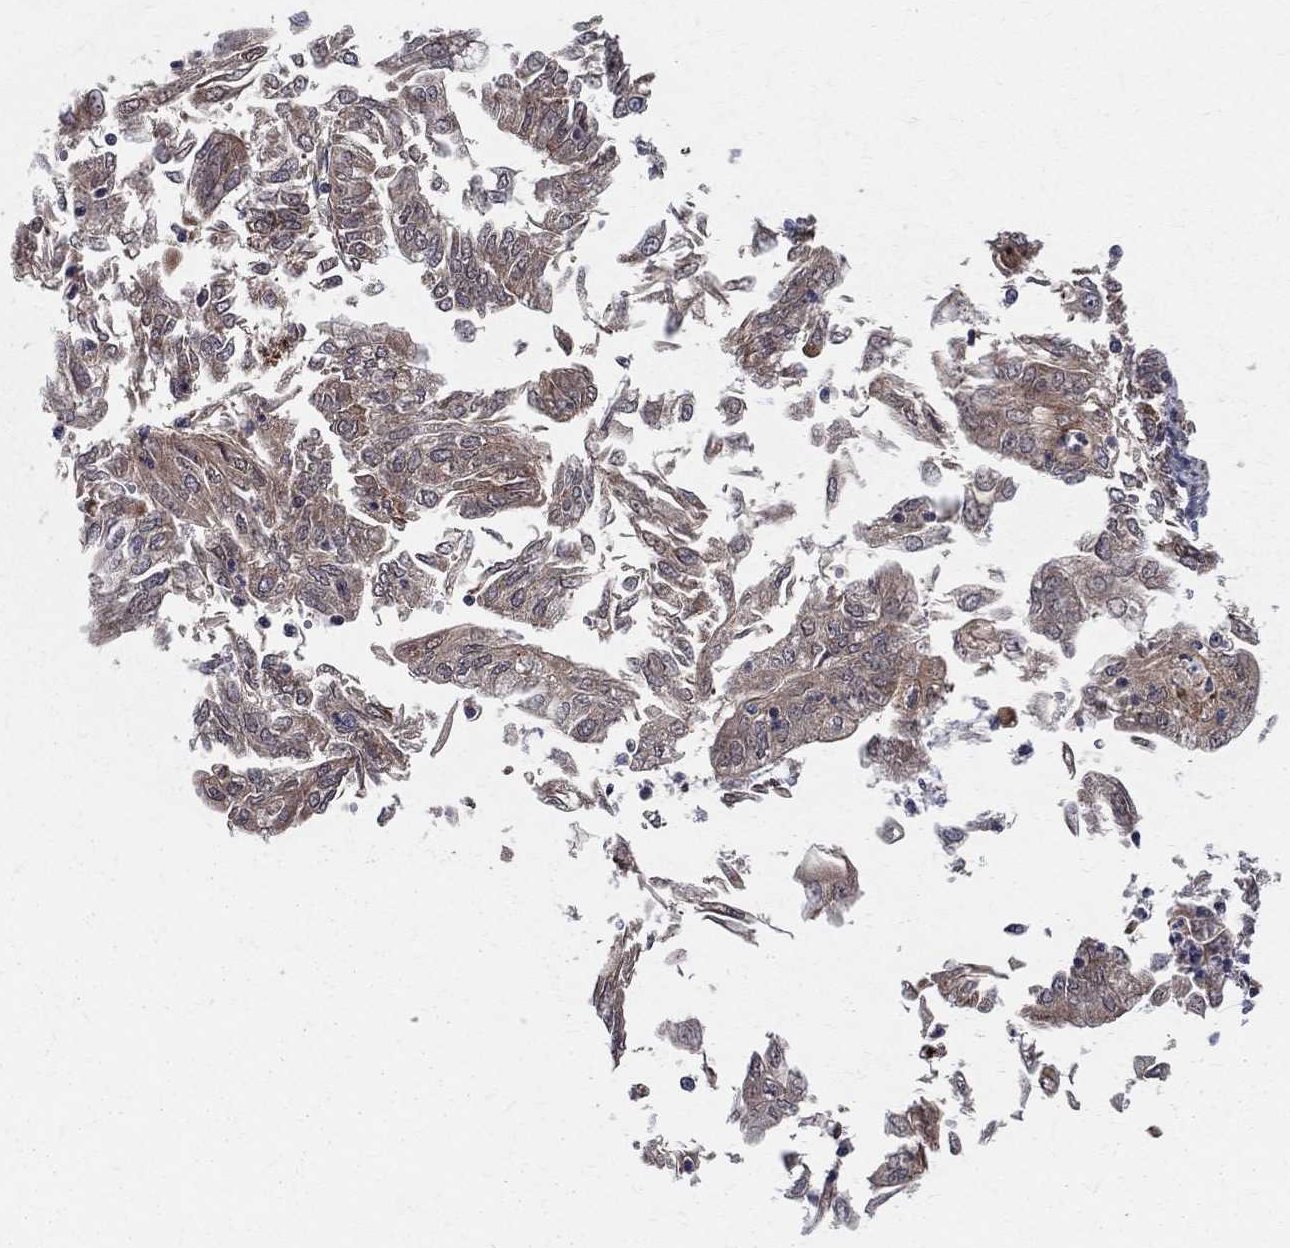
{"staining": {"intensity": "negative", "quantity": "none", "location": "none"}, "tissue": "endometrial cancer", "cell_type": "Tumor cells", "image_type": "cancer", "snomed": [{"axis": "morphology", "description": "Adenocarcinoma, NOS"}, {"axis": "topography", "description": "Endometrium"}], "caption": "Endometrial adenocarcinoma was stained to show a protein in brown. There is no significant staining in tumor cells.", "gene": "MIX23", "patient": {"sex": "female", "age": 55}}